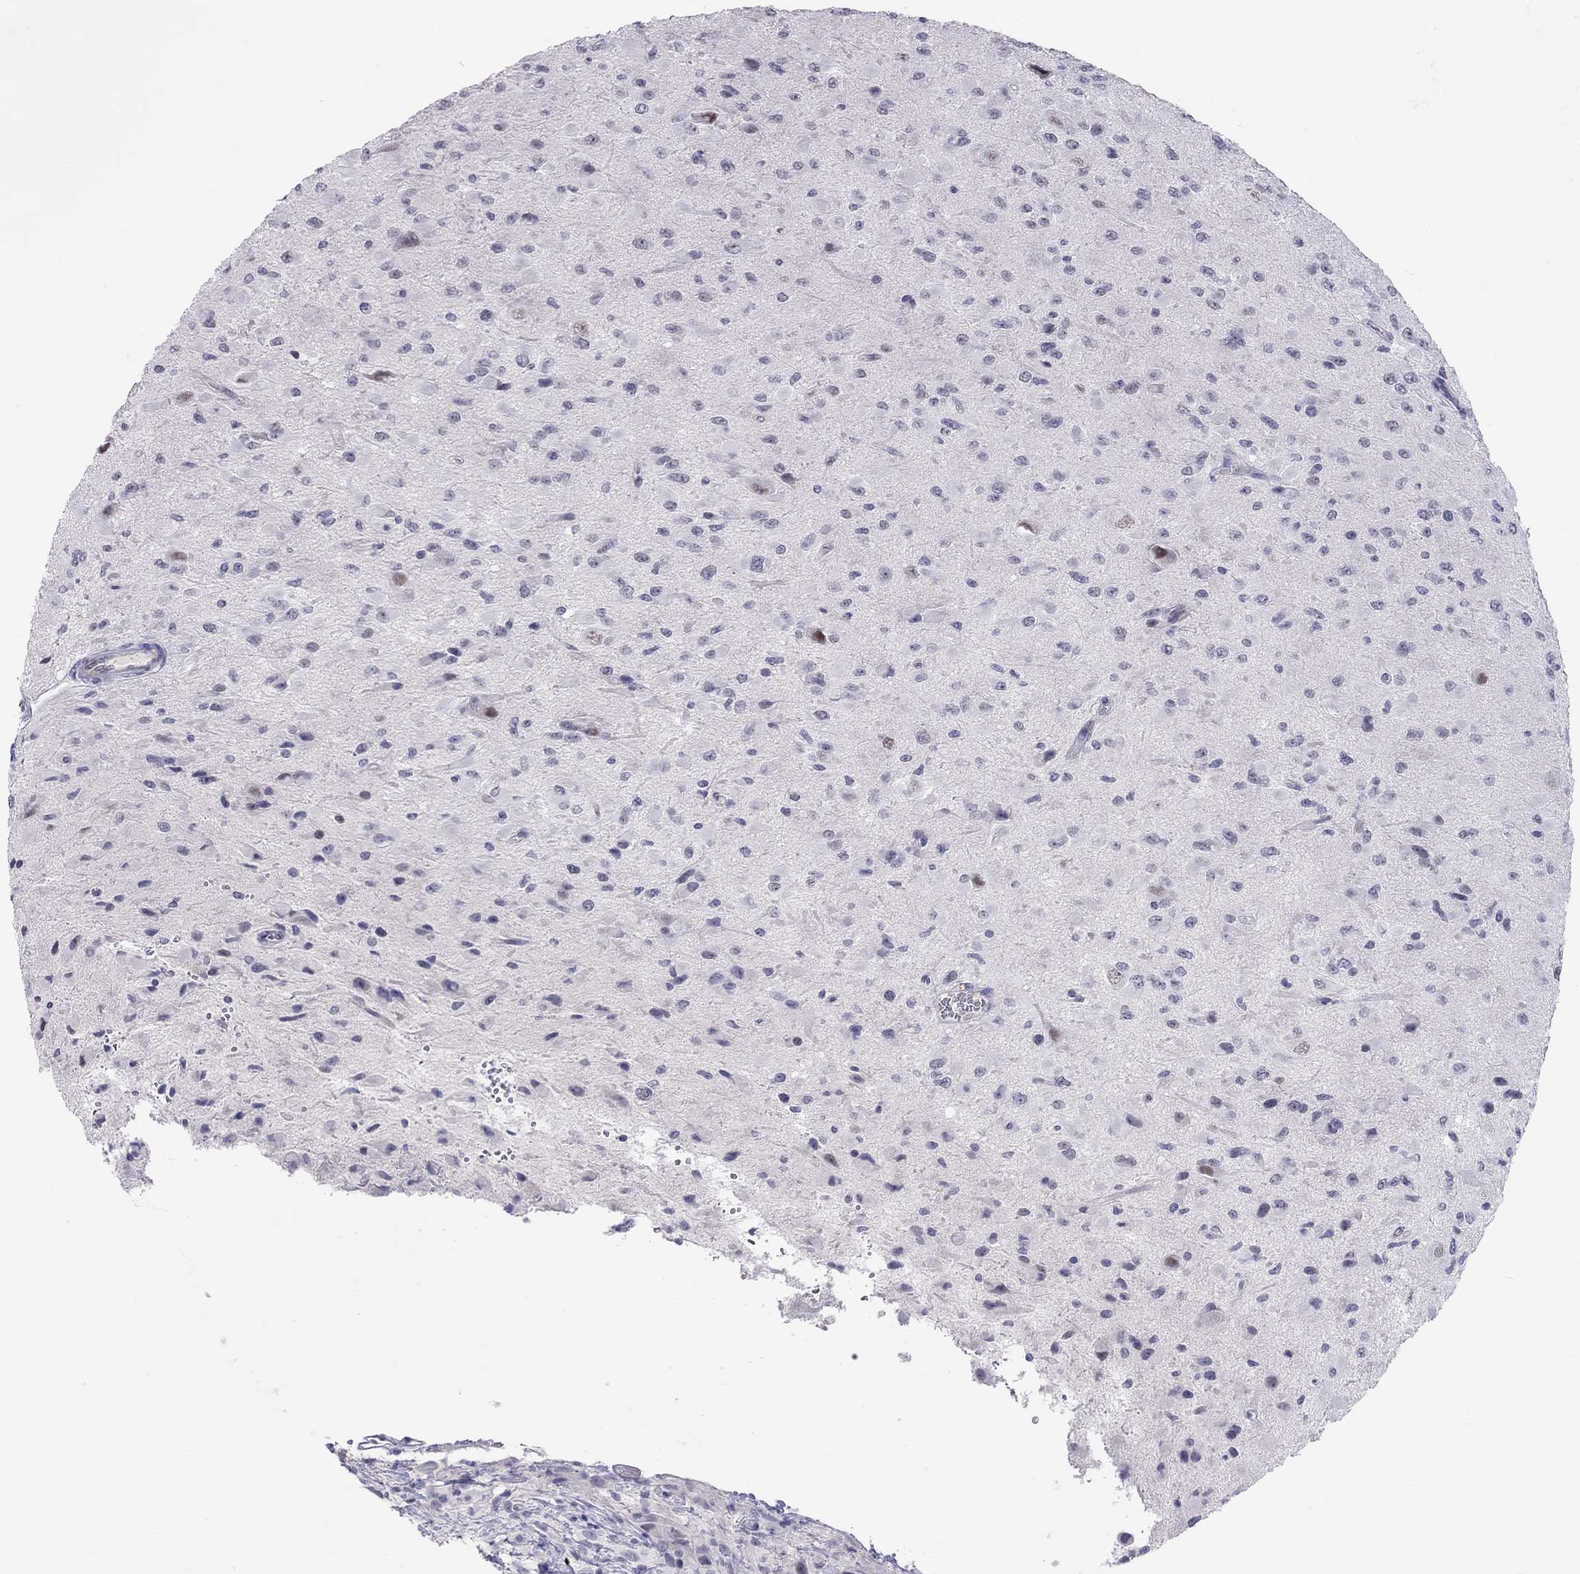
{"staining": {"intensity": "negative", "quantity": "none", "location": "none"}, "tissue": "glioma", "cell_type": "Tumor cells", "image_type": "cancer", "snomed": [{"axis": "morphology", "description": "Glioma, malignant, High grade"}, {"axis": "topography", "description": "Cerebral cortex"}], "caption": "Malignant glioma (high-grade) was stained to show a protein in brown. There is no significant staining in tumor cells.", "gene": "JHY", "patient": {"sex": "male", "age": 35}}